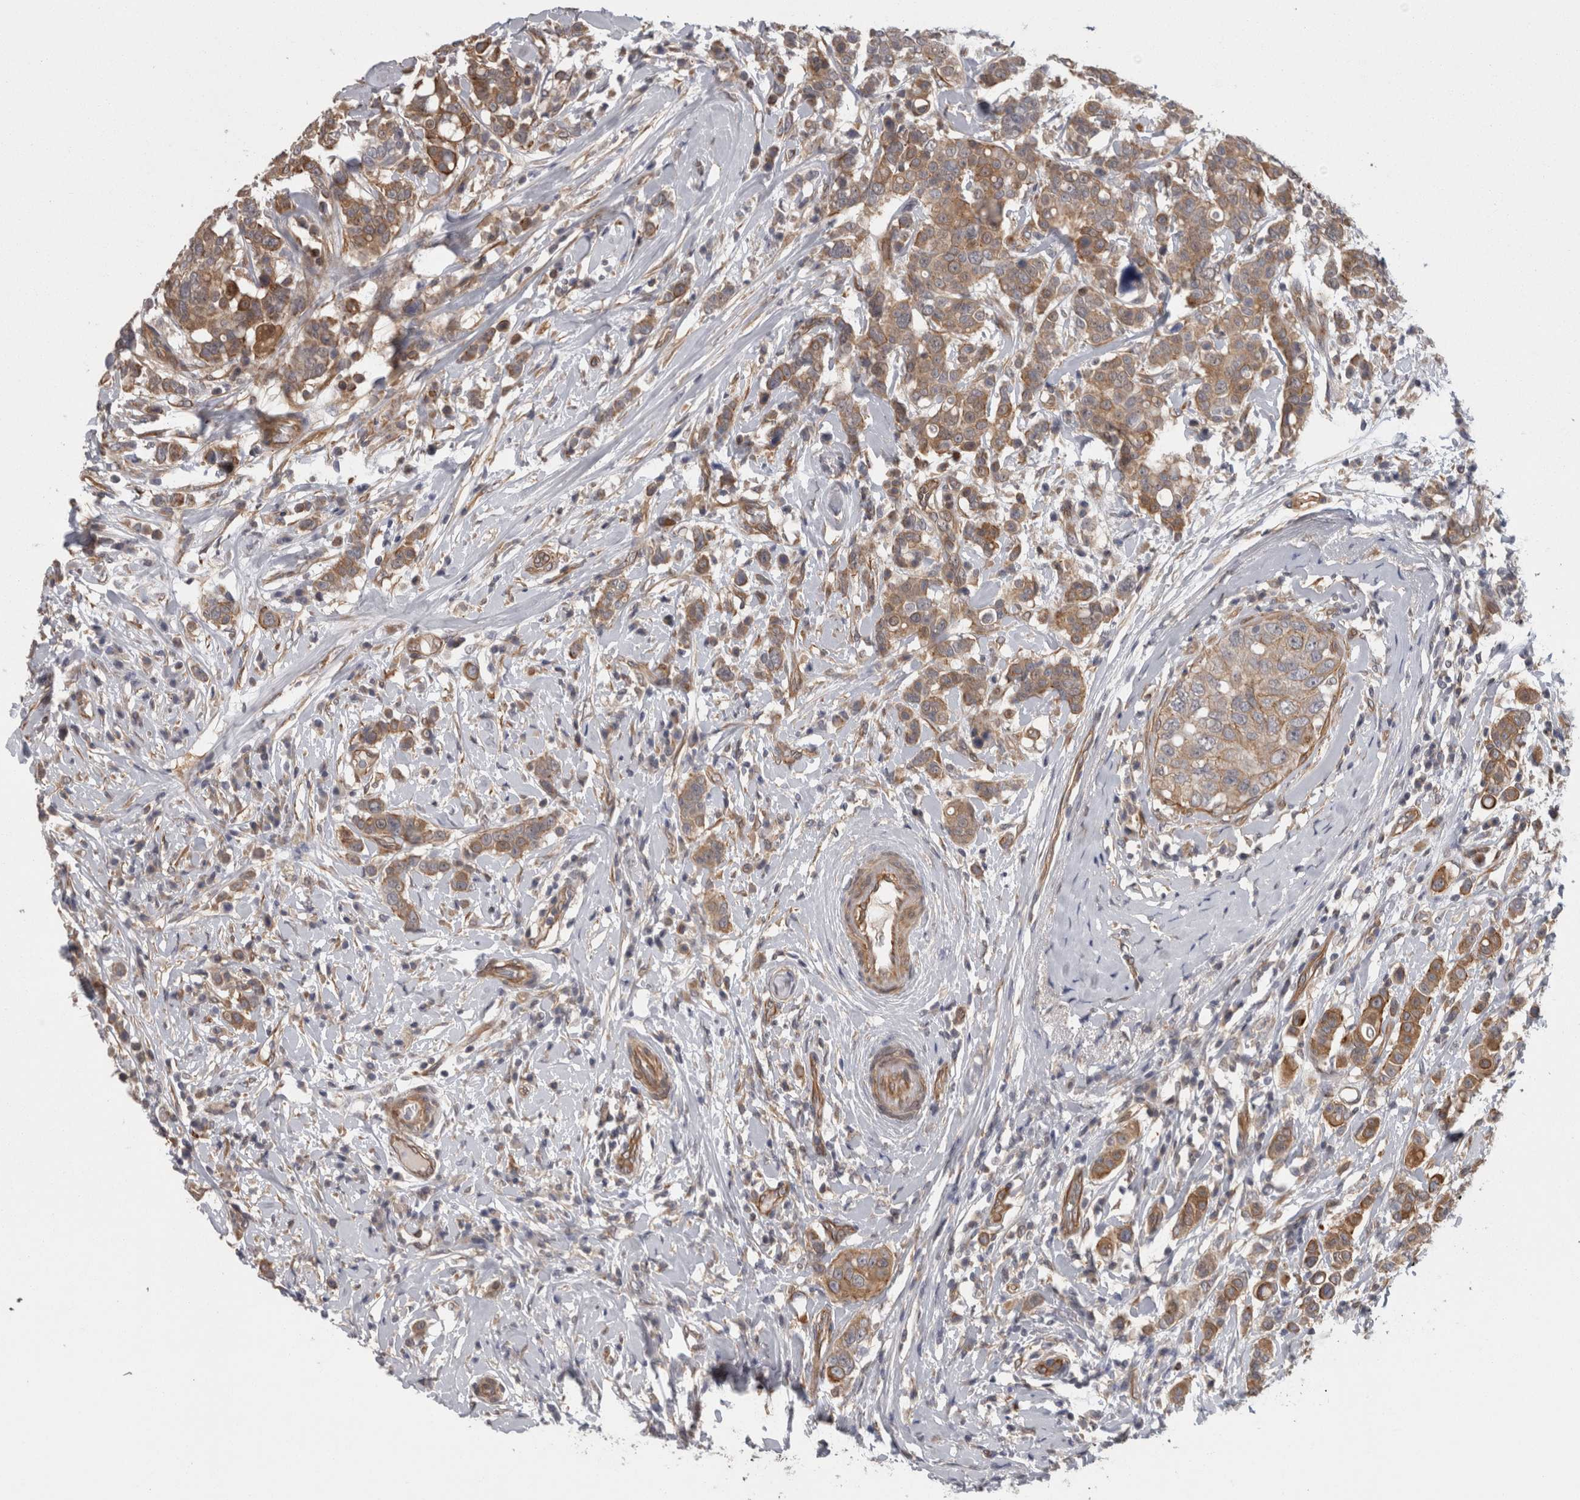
{"staining": {"intensity": "moderate", "quantity": ">75%", "location": "cytoplasmic/membranous"}, "tissue": "breast cancer", "cell_type": "Tumor cells", "image_type": "cancer", "snomed": [{"axis": "morphology", "description": "Duct carcinoma"}, {"axis": "topography", "description": "Breast"}], "caption": "Intraductal carcinoma (breast) stained for a protein (brown) demonstrates moderate cytoplasmic/membranous positive positivity in about >75% of tumor cells.", "gene": "RMDN1", "patient": {"sex": "female", "age": 27}}